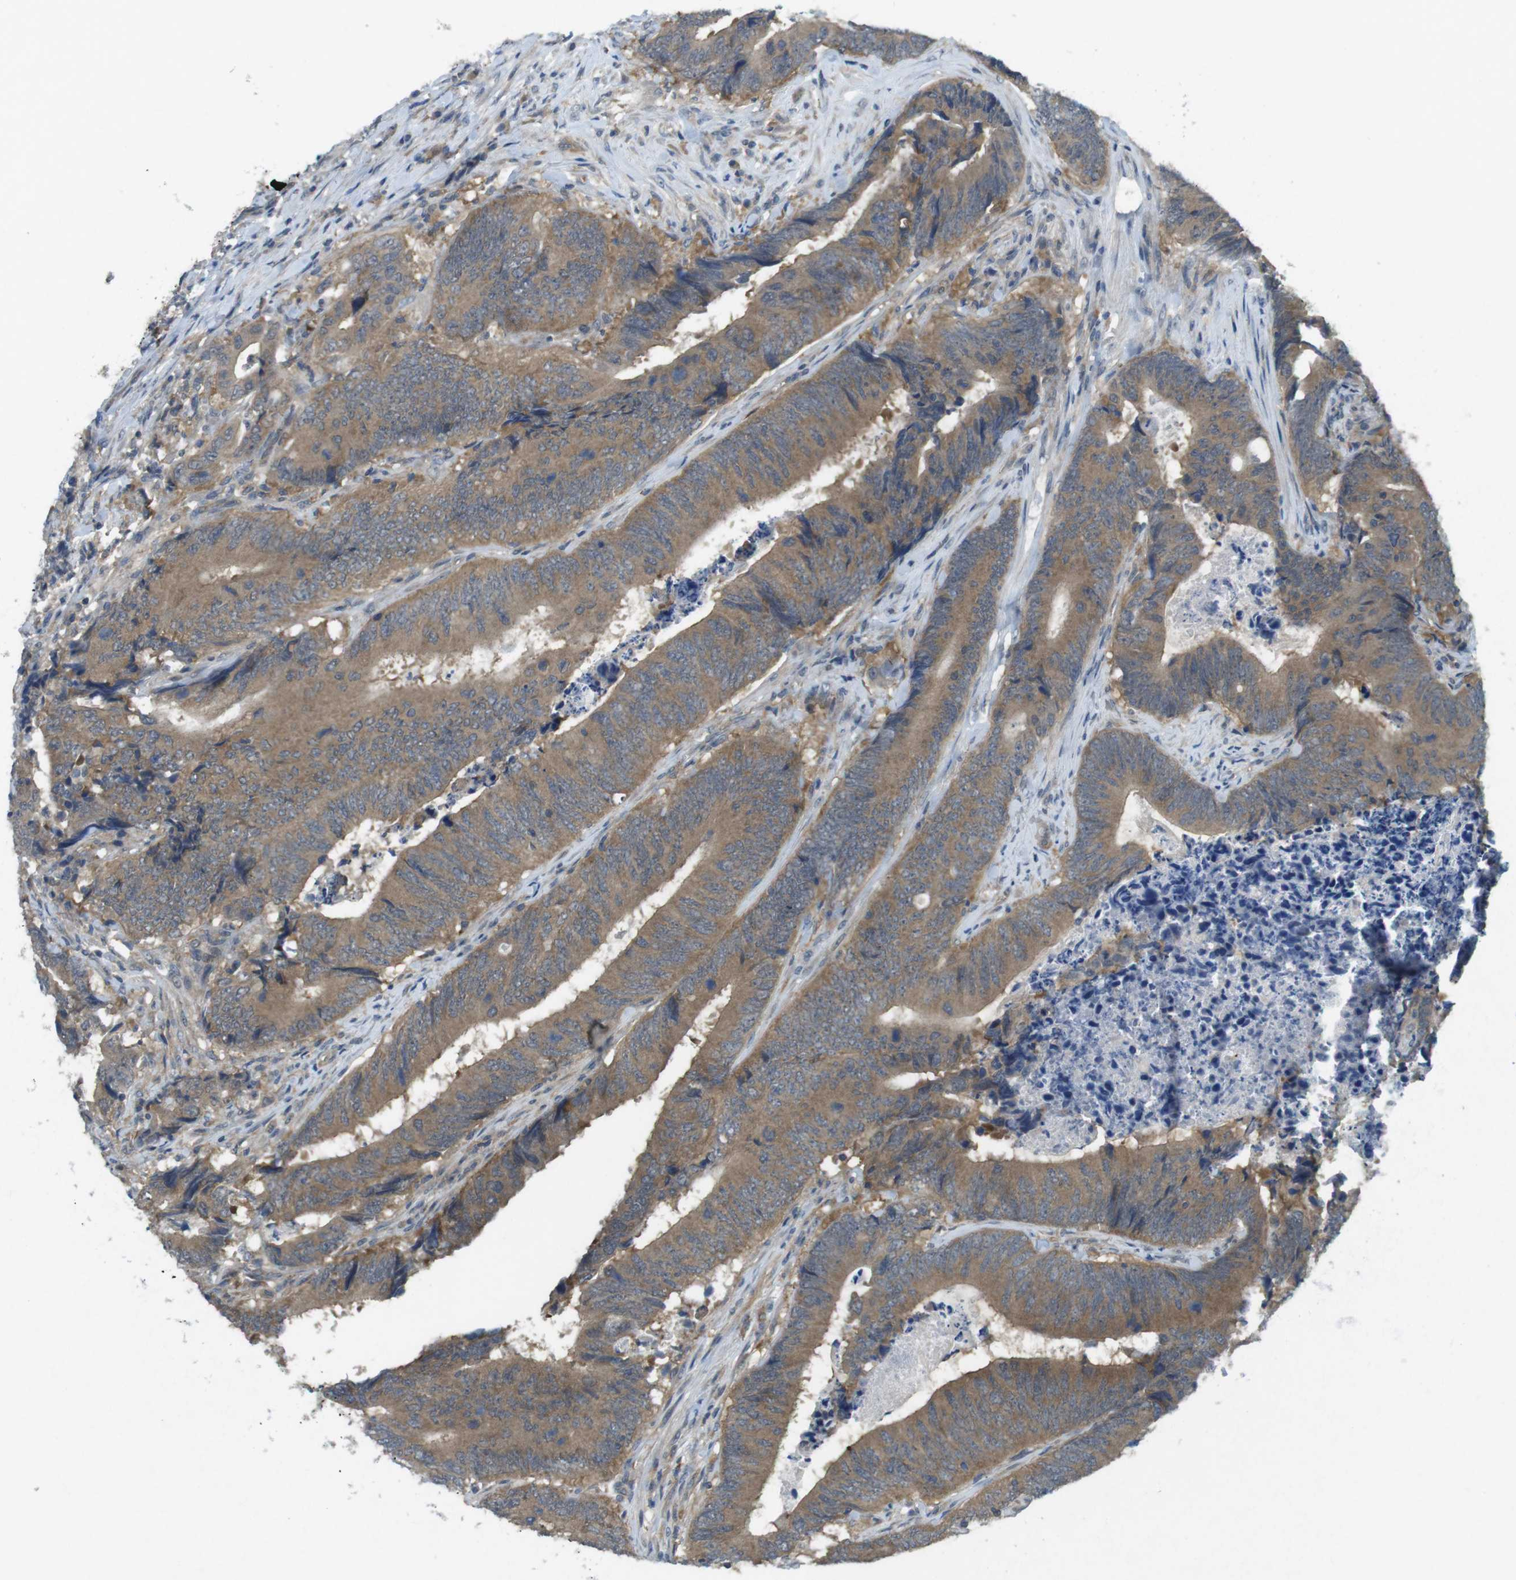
{"staining": {"intensity": "moderate", "quantity": ">75%", "location": "cytoplasmic/membranous"}, "tissue": "colorectal cancer", "cell_type": "Tumor cells", "image_type": "cancer", "snomed": [{"axis": "morphology", "description": "Normal tissue, NOS"}, {"axis": "morphology", "description": "Adenocarcinoma, NOS"}, {"axis": "topography", "description": "Colon"}], "caption": "High-power microscopy captured an immunohistochemistry micrograph of adenocarcinoma (colorectal), revealing moderate cytoplasmic/membranous staining in approximately >75% of tumor cells.", "gene": "SUGT1", "patient": {"sex": "male", "age": 56}}